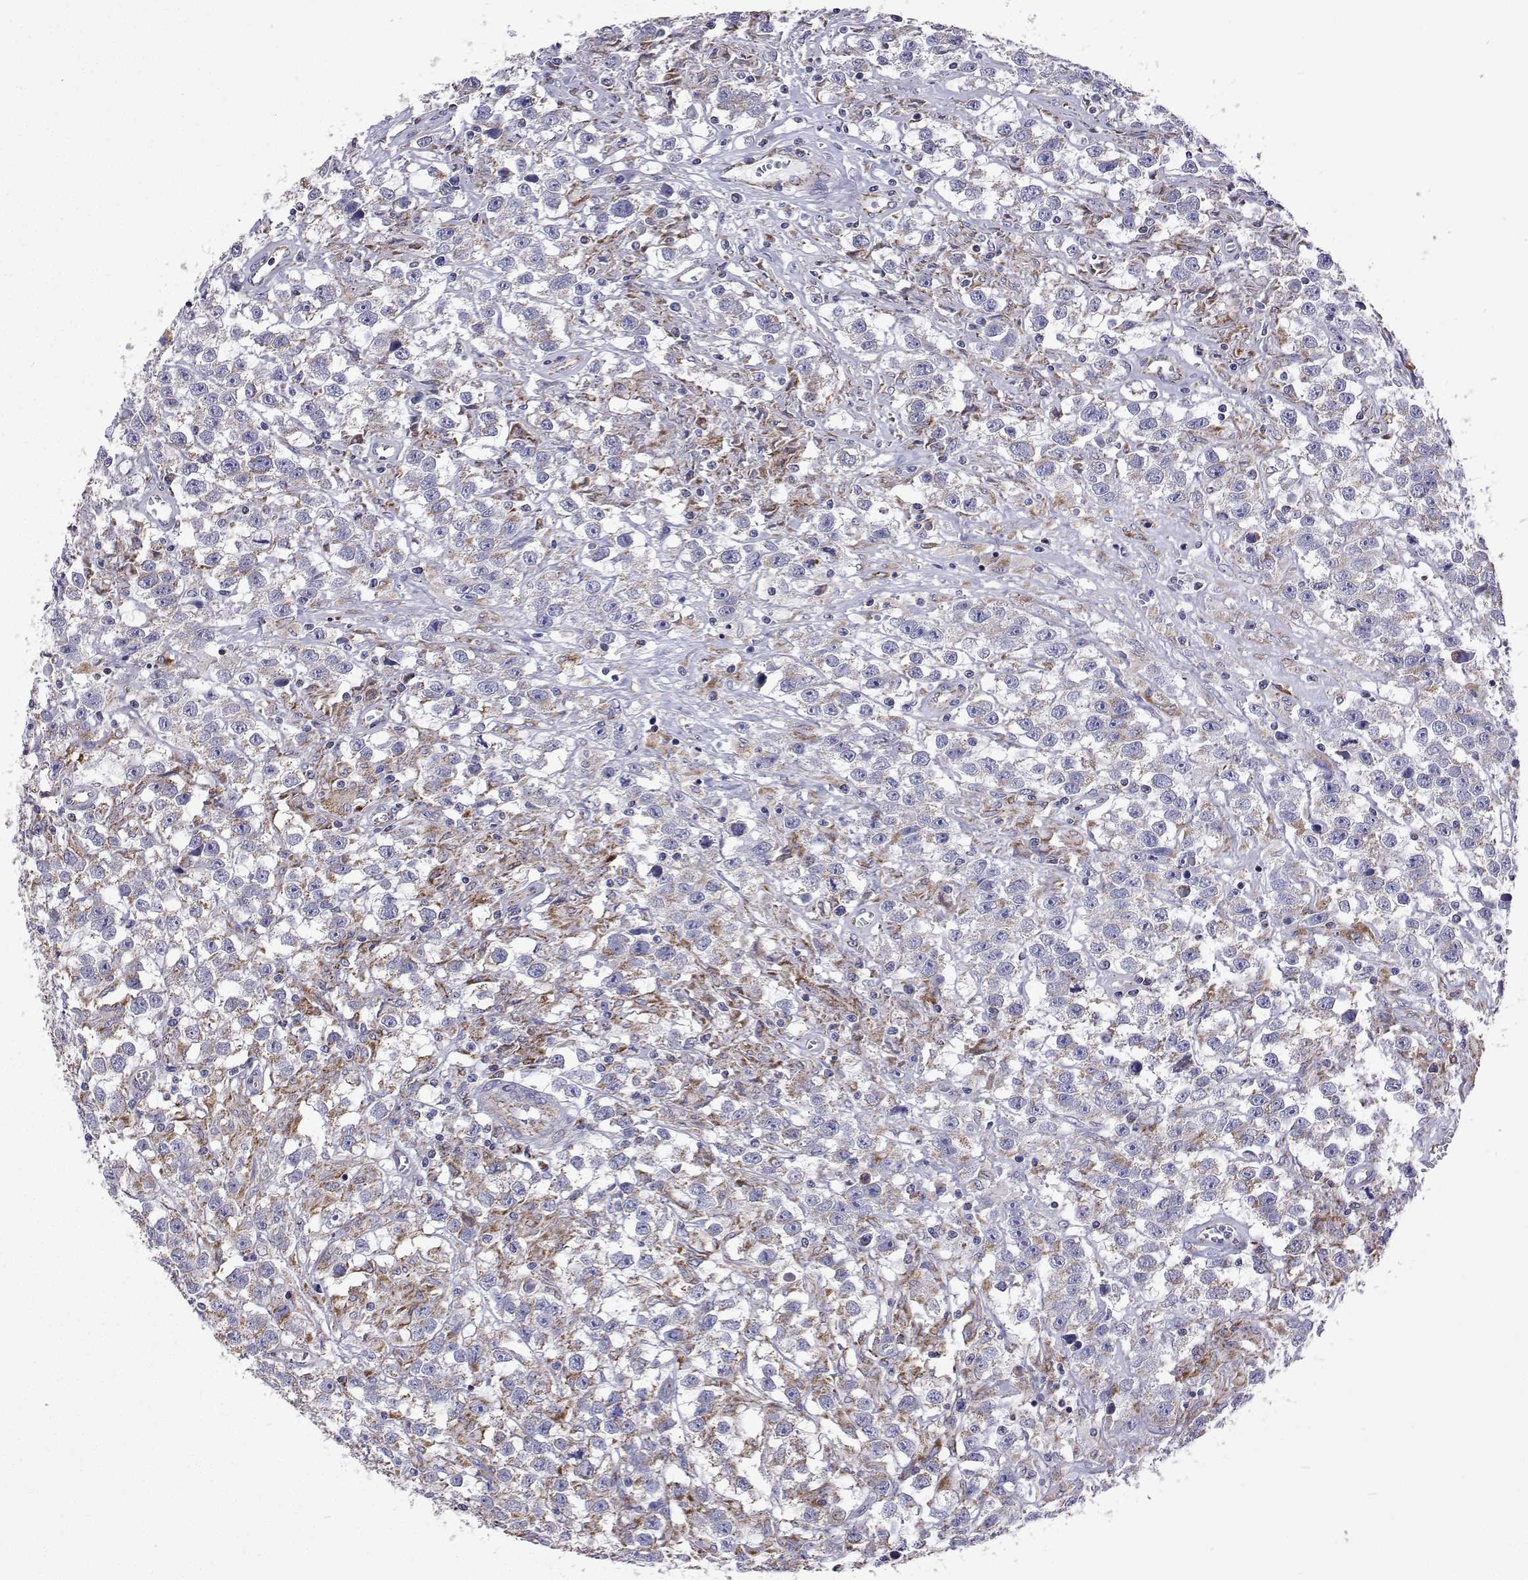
{"staining": {"intensity": "negative", "quantity": "none", "location": "none"}, "tissue": "testis cancer", "cell_type": "Tumor cells", "image_type": "cancer", "snomed": [{"axis": "morphology", "description": "Seminoma, NOS"}, {"axis": "topography", "description": "Testis"}], "caption": "Immunohistochemical staining of seminoma (testis) demonstrates no significant expression in tumor cells.", "gene": "MCCC2", "patient": {"sex": "male", "age": 43}}